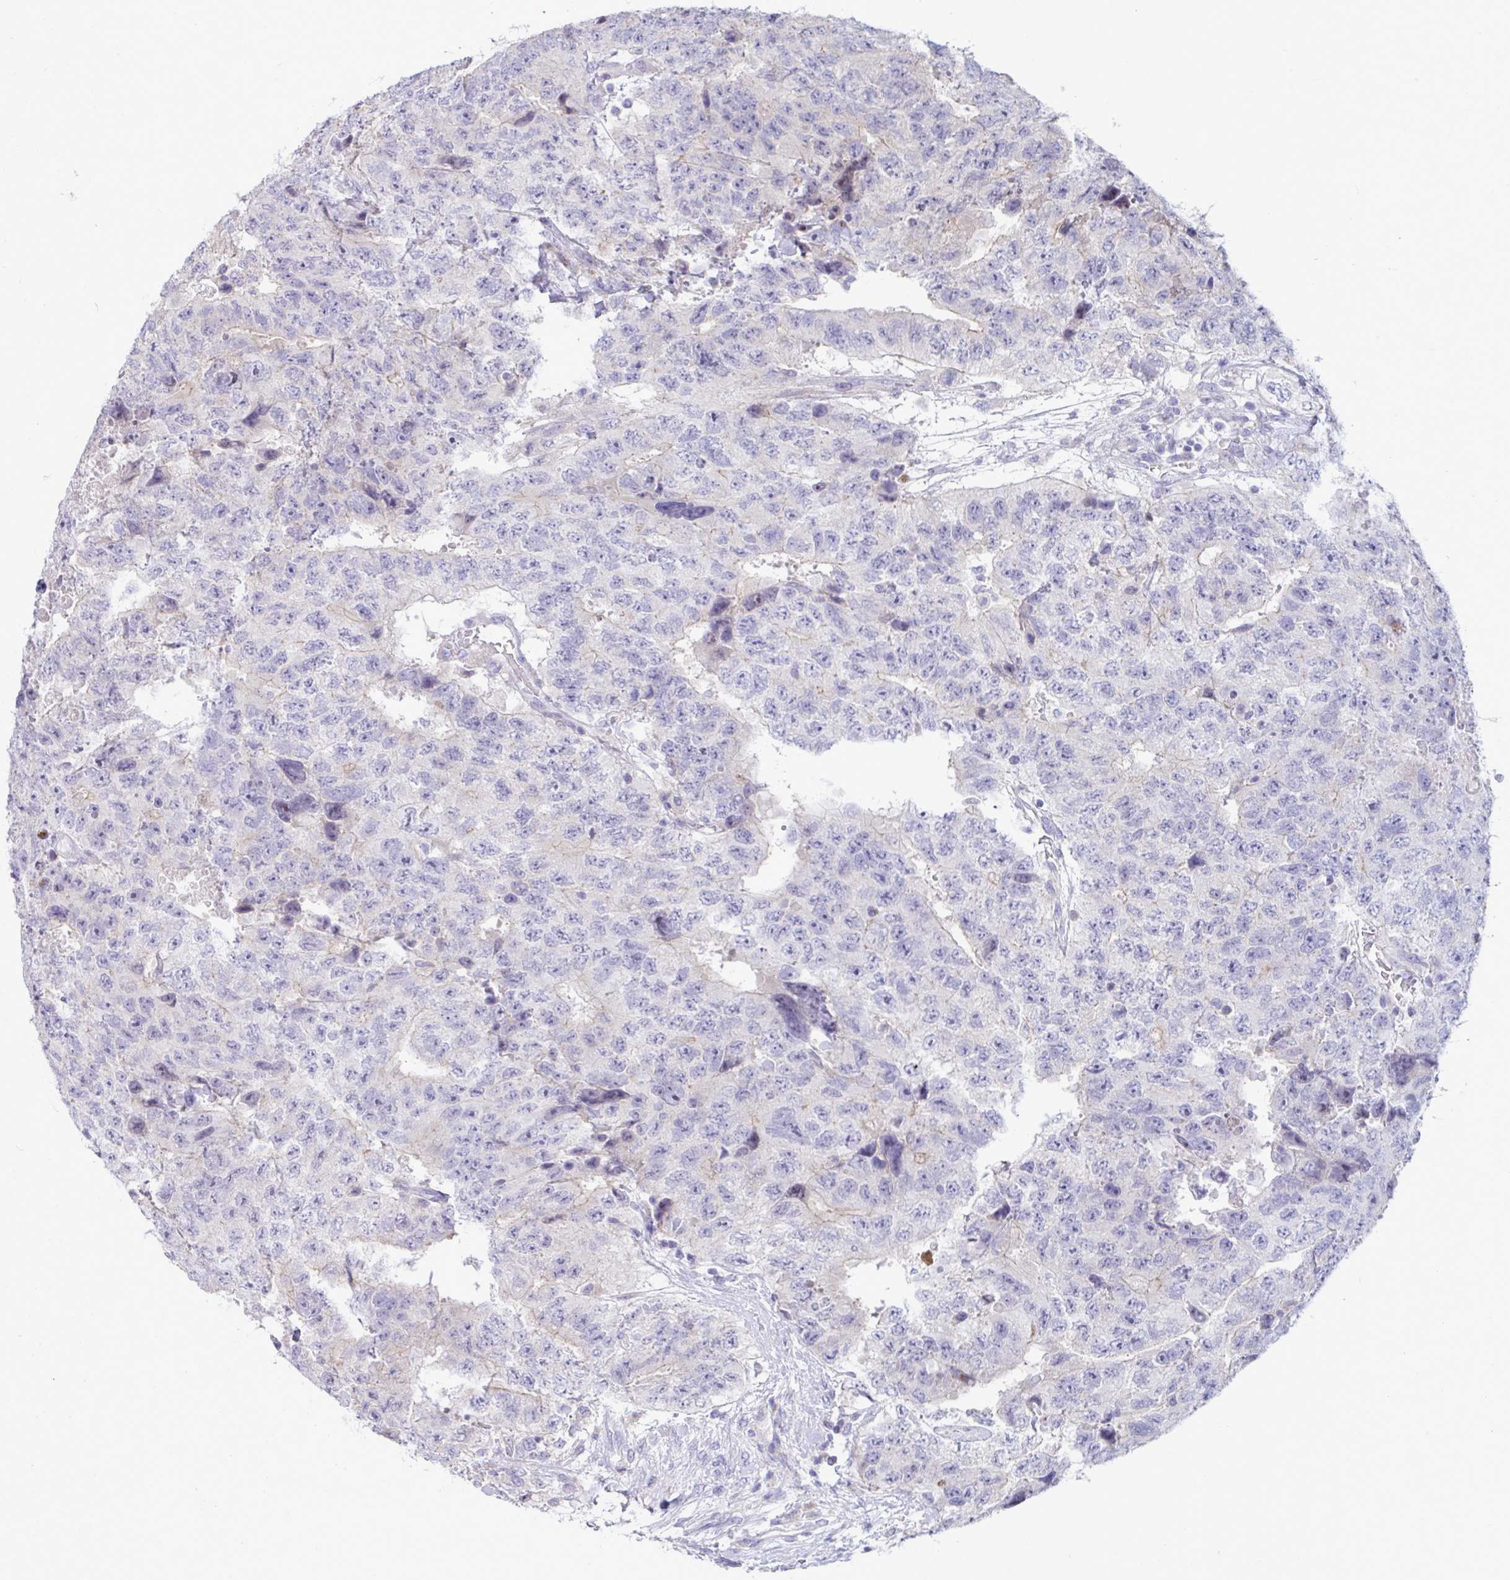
{"staining": {"intensity": "negative", "quantity": "none", "location": "none"}, "tissue": "testis cancer", "cell_type": "Tumor cells", "image_type": "cancer", "snomed": [{"axis": "morphology", "description": "Carcinoma, Embryonal, NOS"}, {"axis": "topography", "description": "Testis"}], "caption": "This is an immunohistochemistry (IHC) photomicrograph of human testis embryonal carcinoma. There is no positivity in tumor cells.", "gene": "DTX3", "patient": {"sex": "male", "age": 24}}